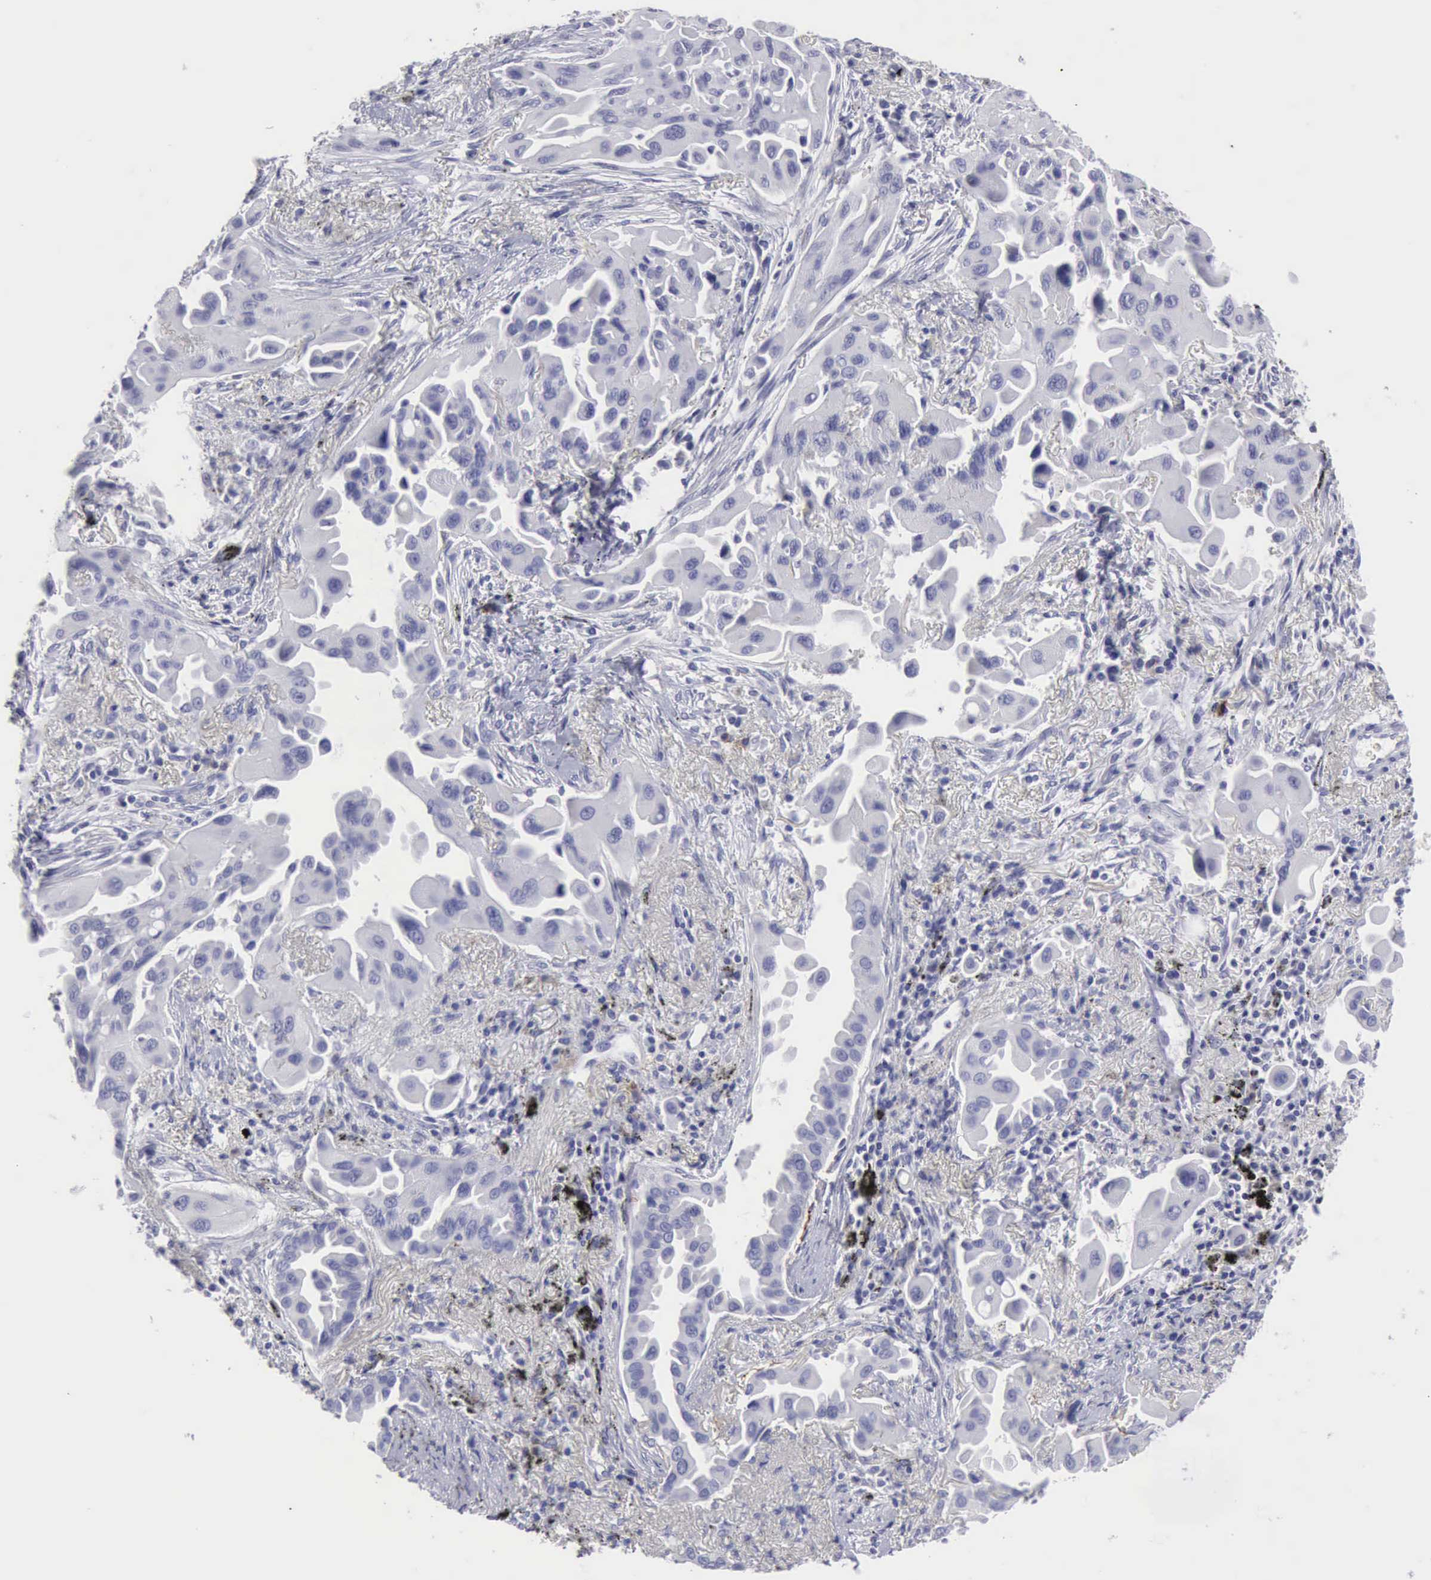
{"staining": {"intensity": "negative", "quantity": "none", "location": "none"}, "tissue": "lung cancer", "cell_type": "Tumor cells", "image_type": "cancer", "snomed": [{"axis": "morphology", "description": "Adenocarcinoma, NOS"}, {"axis": "topography", "description": "Lung"}], "caption": "Tumor cells are negative for brown protein staining in adenocarcinoma (lung). (IHC, brightfield microscopy, high magnification).", "gene": "NCAM1", "patient": {"sex": "male", "age": 68}}